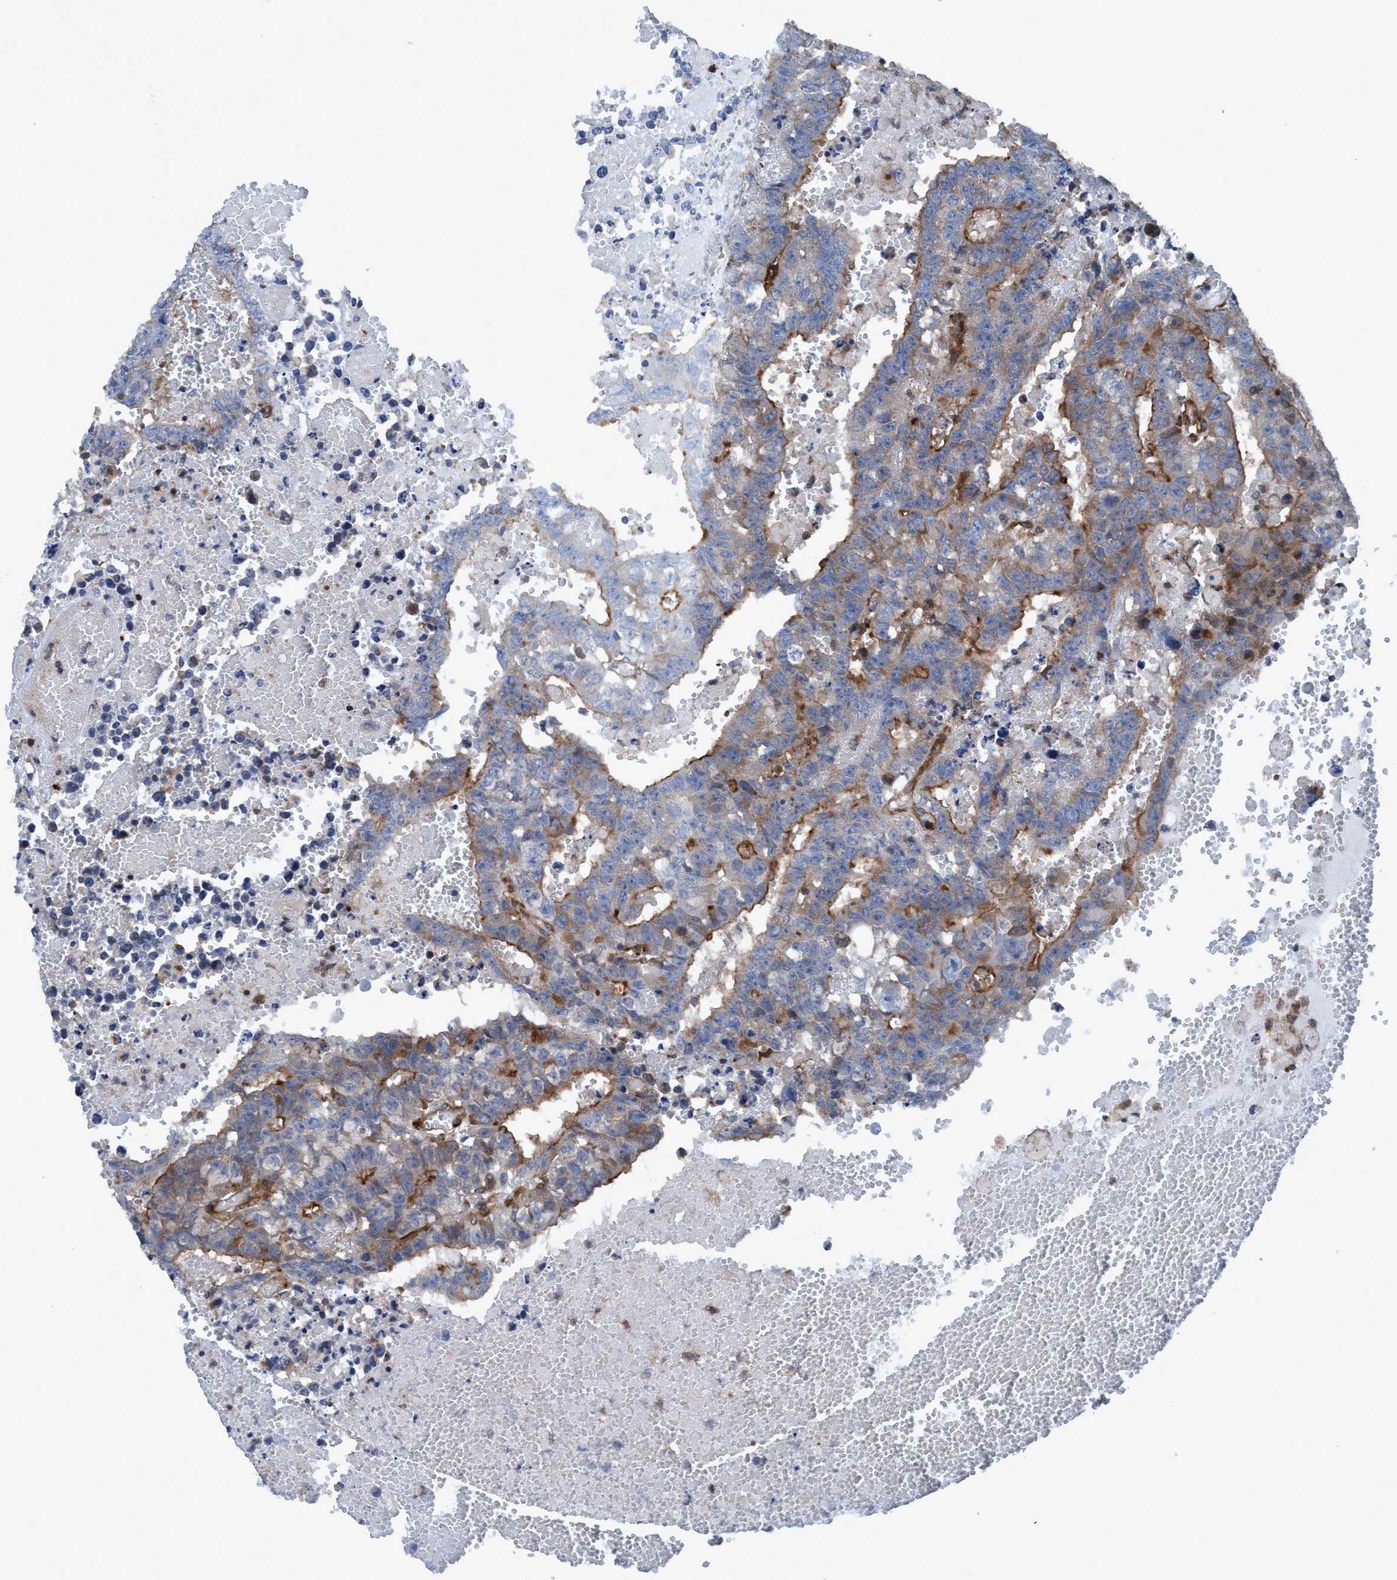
{"staining": {"intensity": "moderate", "quantity": ">75%", "location": "cytoplasmic/membranous"}, "tissue": "testis cancer", "cell_type": "Tumor cells", "image_type": "cancer", "snomed": [{"axis": "morphology", "description": "Carcinoma, Embryonal, NOS"}, {"axis": "topography", "description": "Testis"}], "caption": "Immunohistochemistry photomicrograph of neoplastic tissue: testis cancer stained using immunohistochemistry (IHC) shows medium levels of moderate protein expression localized specifically in the cytoplasmic/membranous of tumor cells, appearing as a cytoplasmic/membranous brown color.", "gene": "NMT1", "patient": {"sex": "male", "age": 25}}